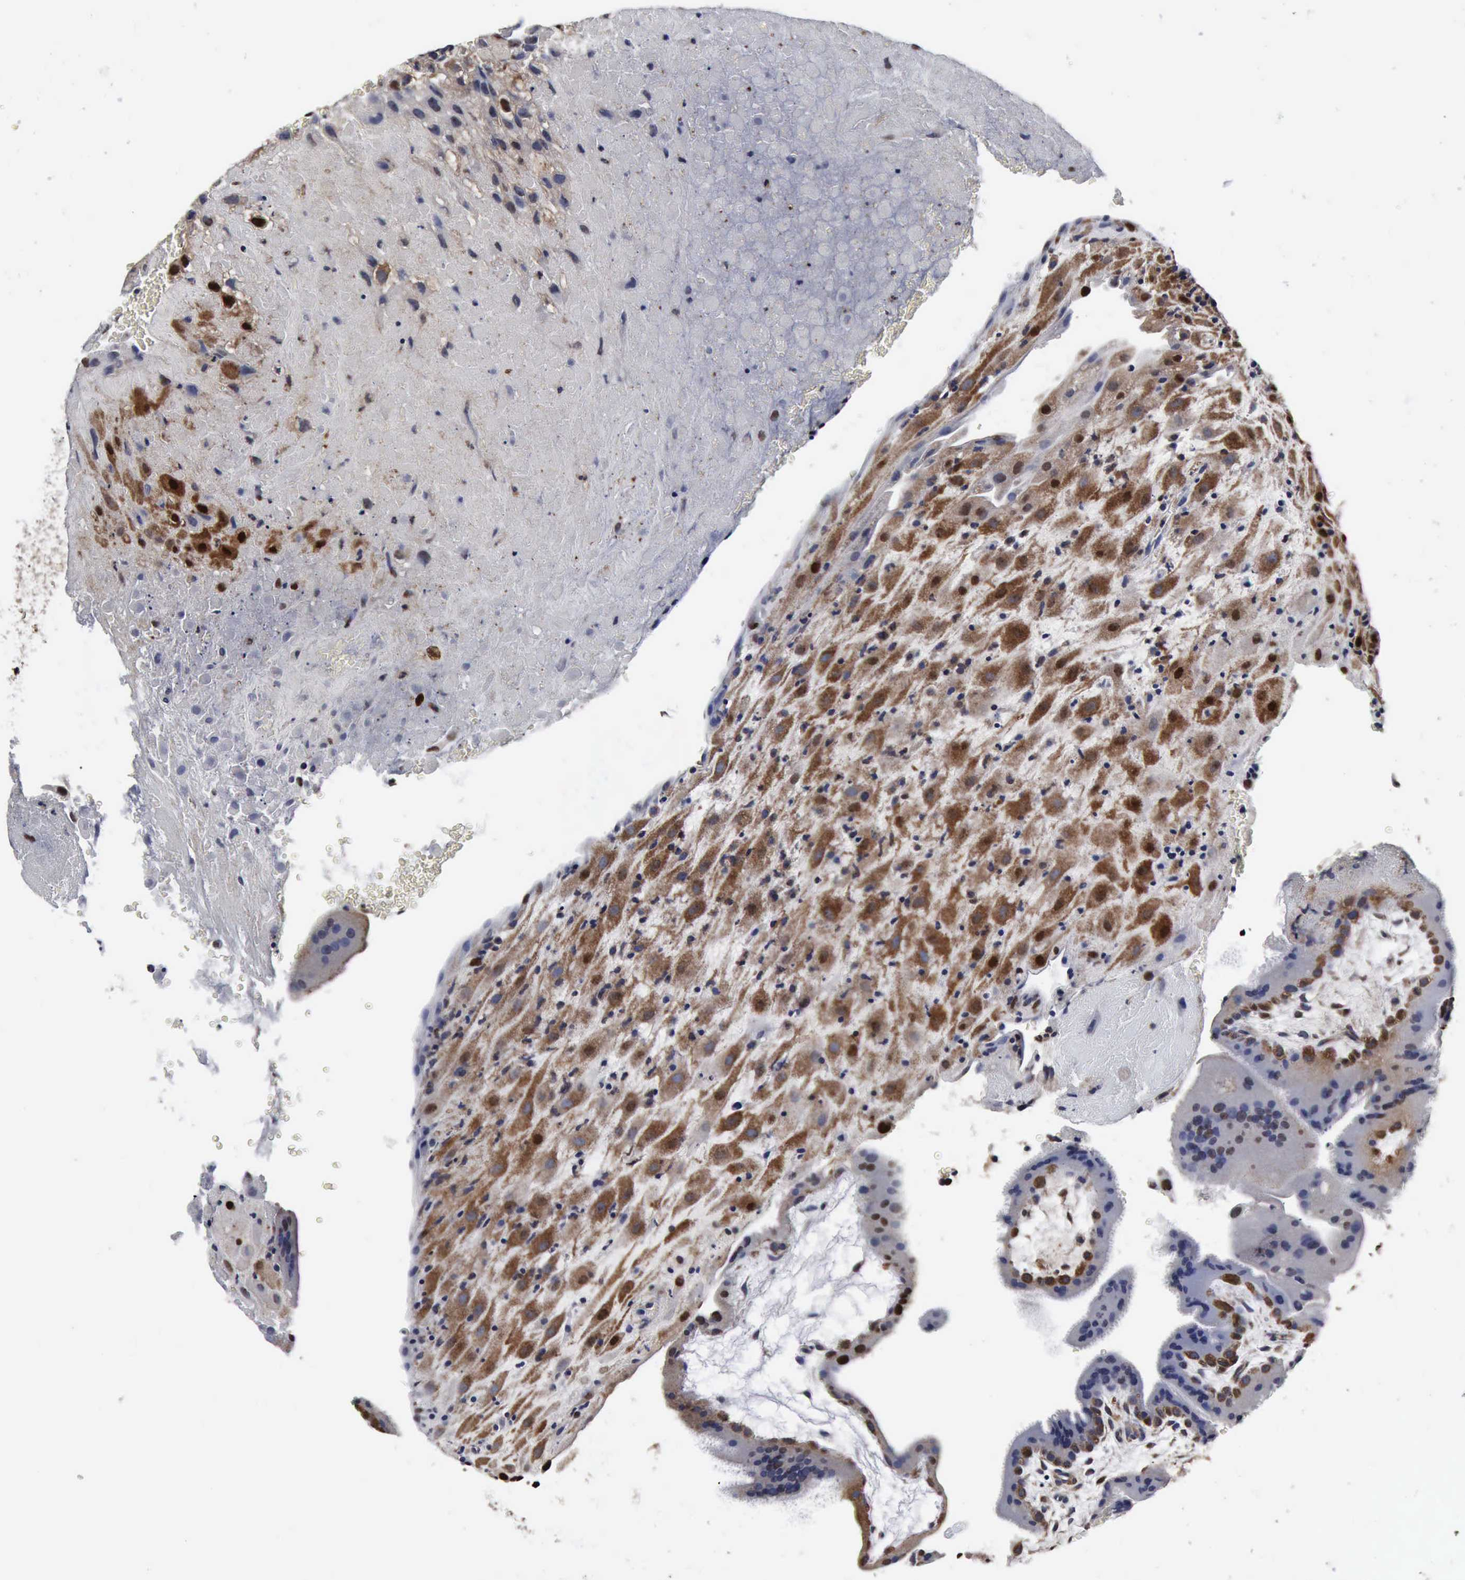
{"staining": {"intensity": "moderate", "quantity": ">75%", "location": "cytoplasmic/membranous"}, "tissue": "placenta", "cell_type": "Decidual cells", "image_type": "normal", "snomed": [{"axis": "morphology", "description": "Normal tissue, NOS"}, {"axis": "topography", "description": "Placenta"}], "caption": "A brown stain highlights moderate cytoplasmic/membranous staining of a protein in decidual cells of unremarkable human placenta.", "gene": "UBC", "patient": {"sex": "female", "age": 19}}